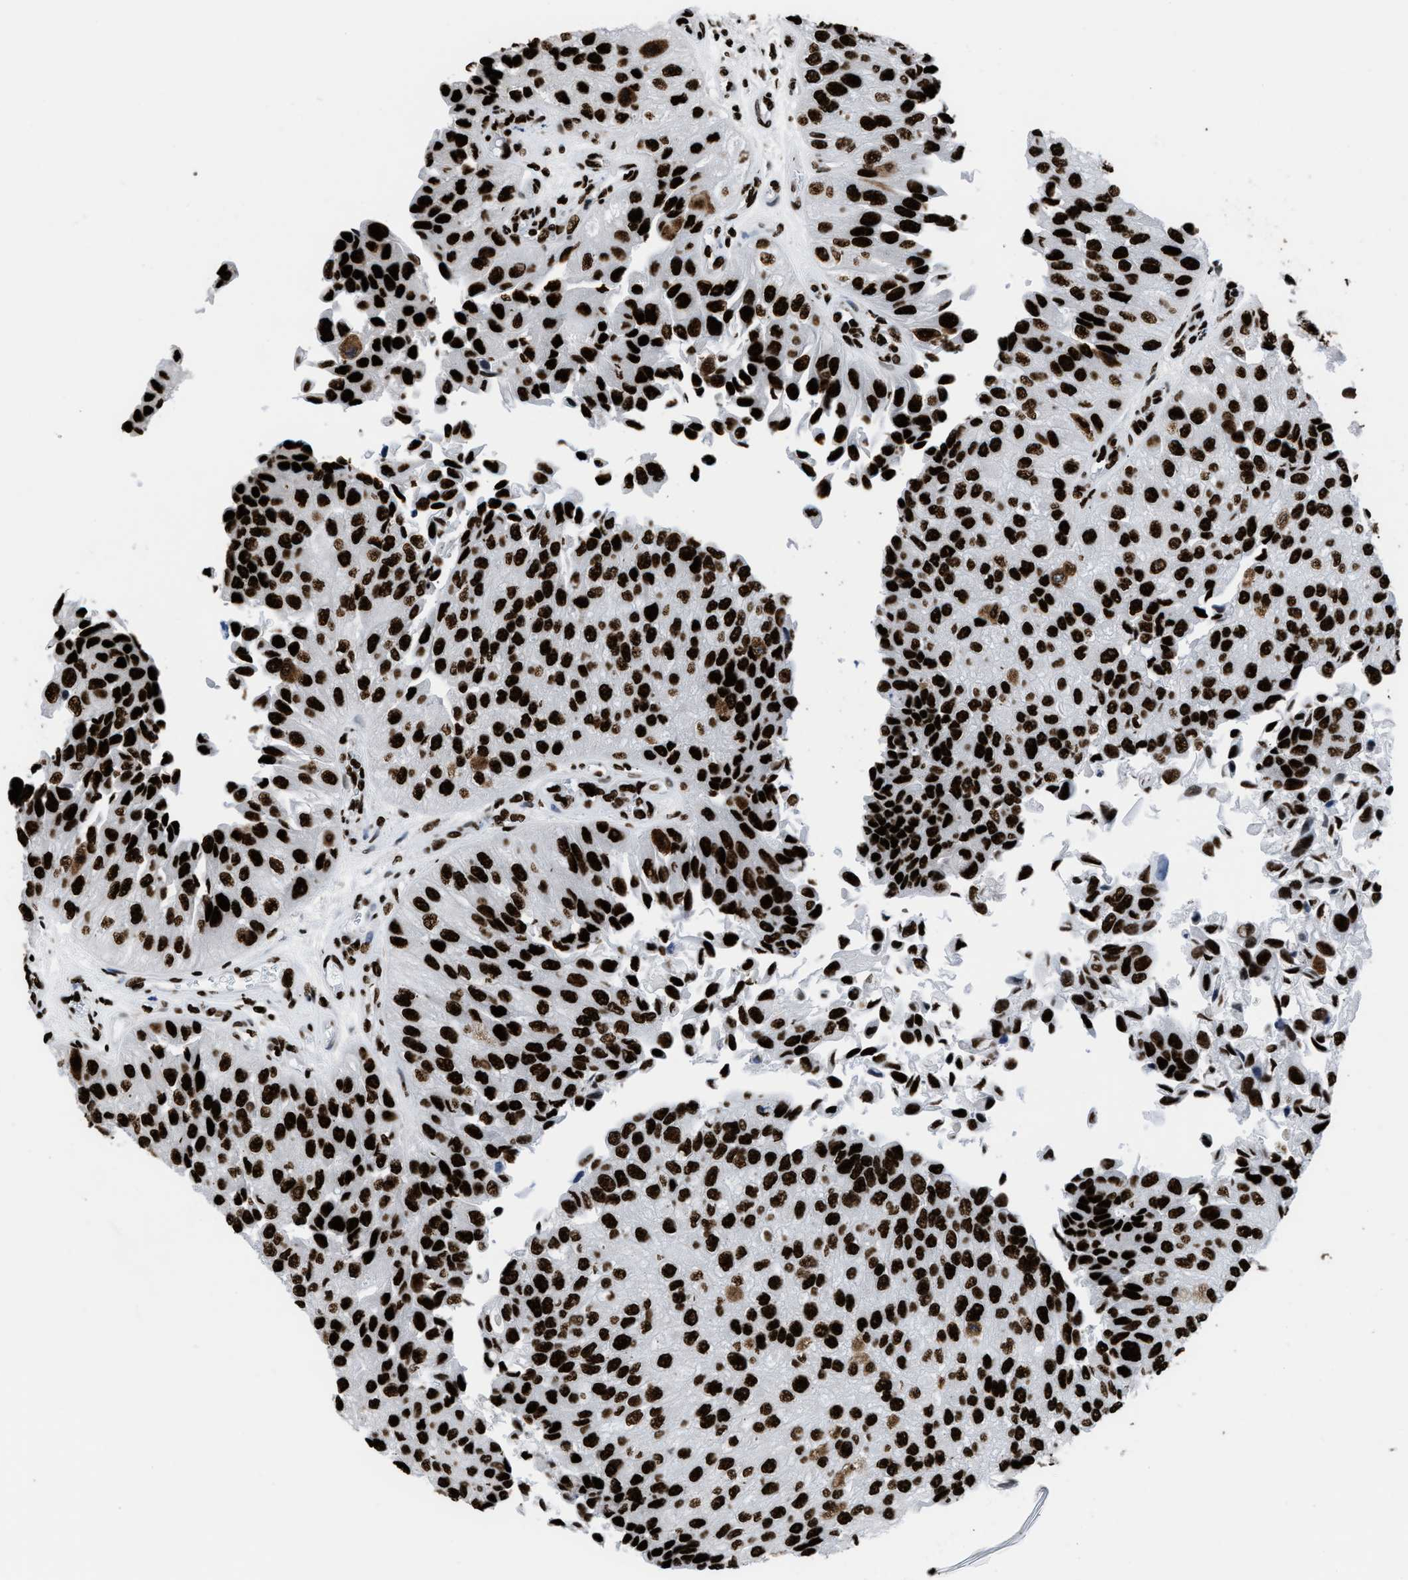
{"staining": {"intensity": "strong", "quantity": ">75%", "location": "nuclear"}, "tissue": "urothelial cancer", "cell_type": "Tumor cells", "image_type": "cancer", "snomed": [{"axis": "morphology", "description": "Urothelial carcinoma, High grade"}, {"axis": "topography", "description": "Kidney"}, {"axis": "topography", "description": "Urinary bladder"}], "caption": "IHC image of neoplastic tissue: human urothelial cancer stained using IHC shows high levels of strong protein expression localized specifically in the nuclear of tumor cells, appearing as a nuclear brown color.", "gene": "HNRNPM", "patient": {"sex": "male", "age": 77}}